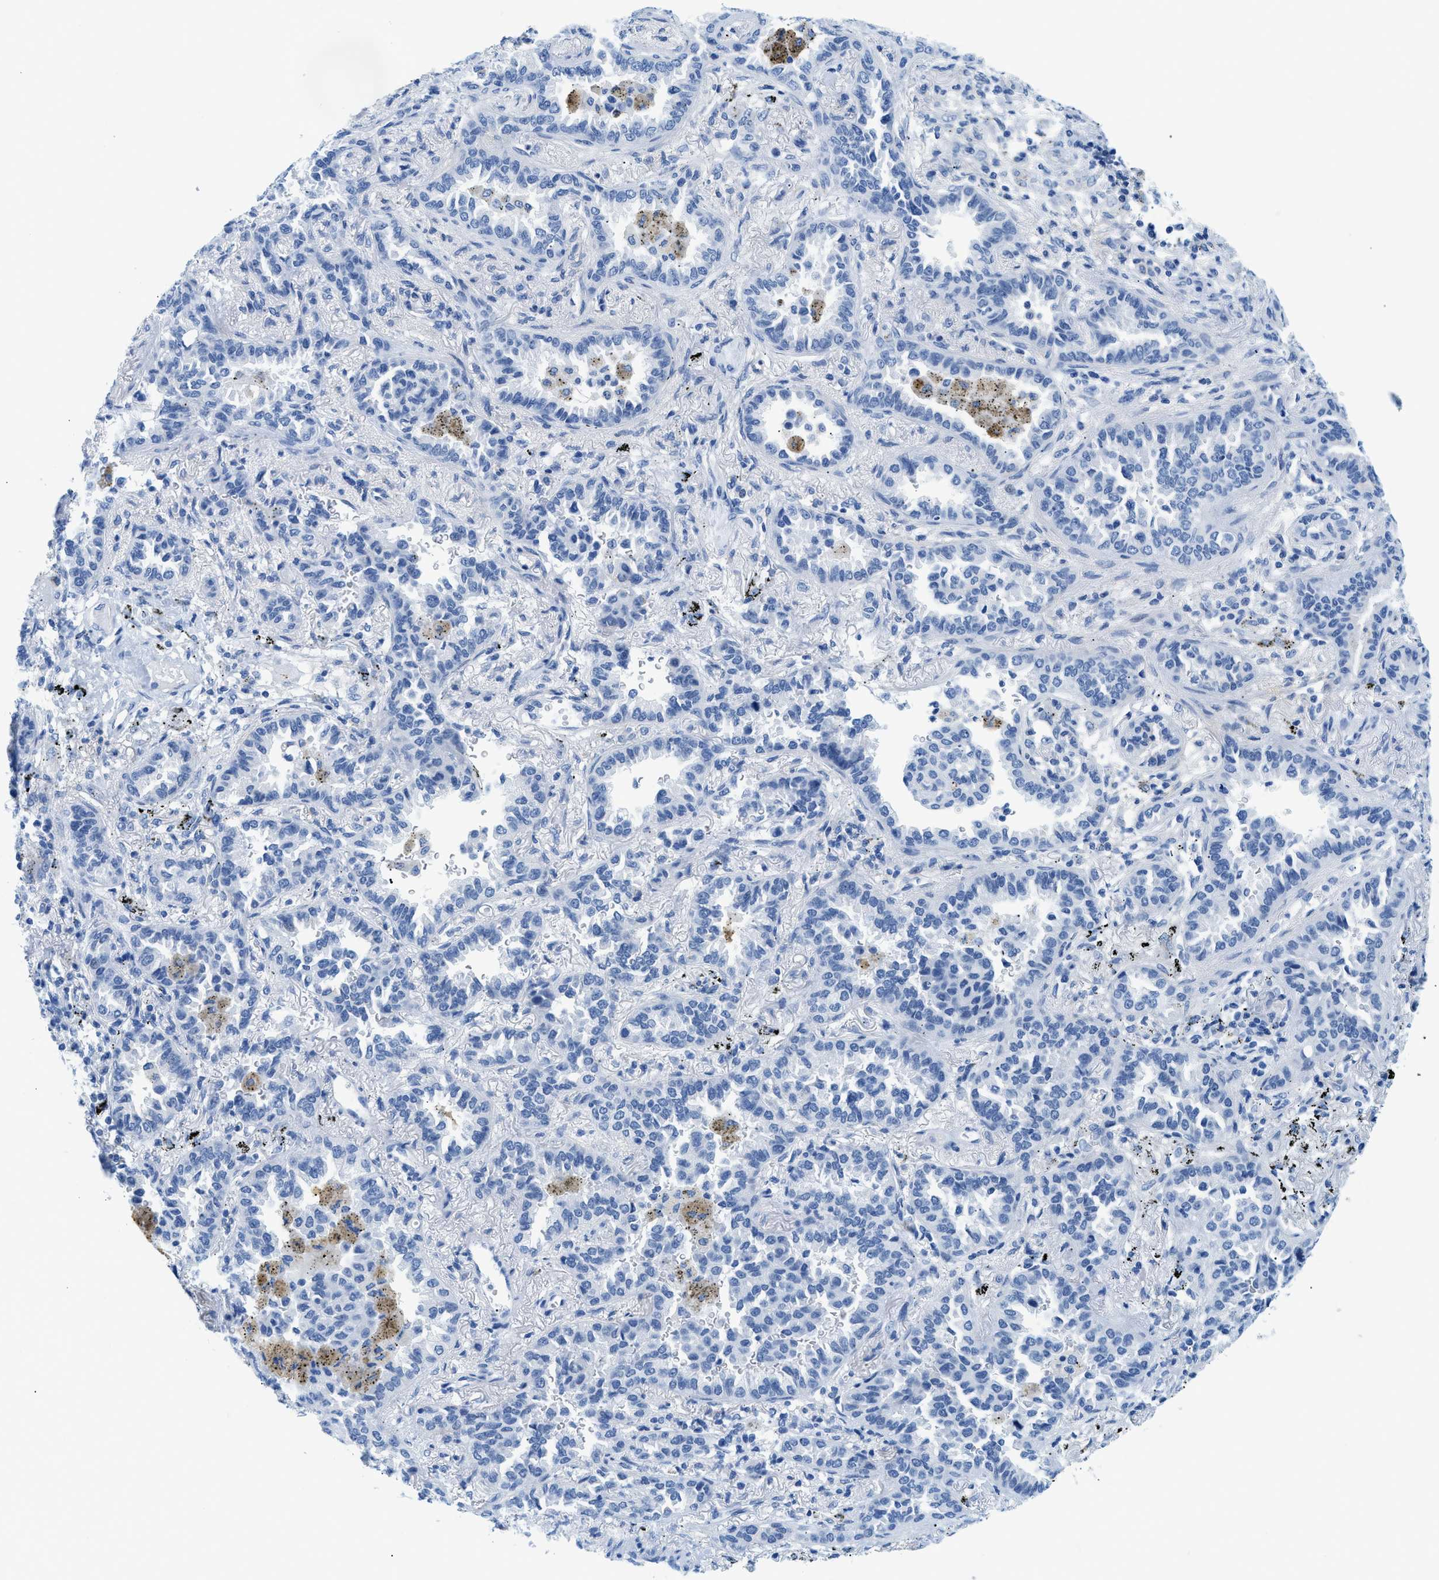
{"staining": {"intensity": "negative", "quantity": "none", "location": "none"}, "tissue": "lung cancer", "cell_type": "Tumor cells", "image_type": "cancer", "snomed": [{"axis": "morphology", "description": "Normal tissue, NOS"}, {"axis": "morphology", "description": "Adenocarcinoma, NOS"}, {"axis": "topography", "description": "Lung"}], "caption": "A high-resolution photomicrograph shows immunohistochemistry (IHC) staining of lung cancer (adenocarcinoma), which shows no significant expression in tumor cells. (Immunohistochemistry, brightfield microscopy, high magnification).", "gene": "FDCSP", "patient": {"sex": "male", "age": 59}}